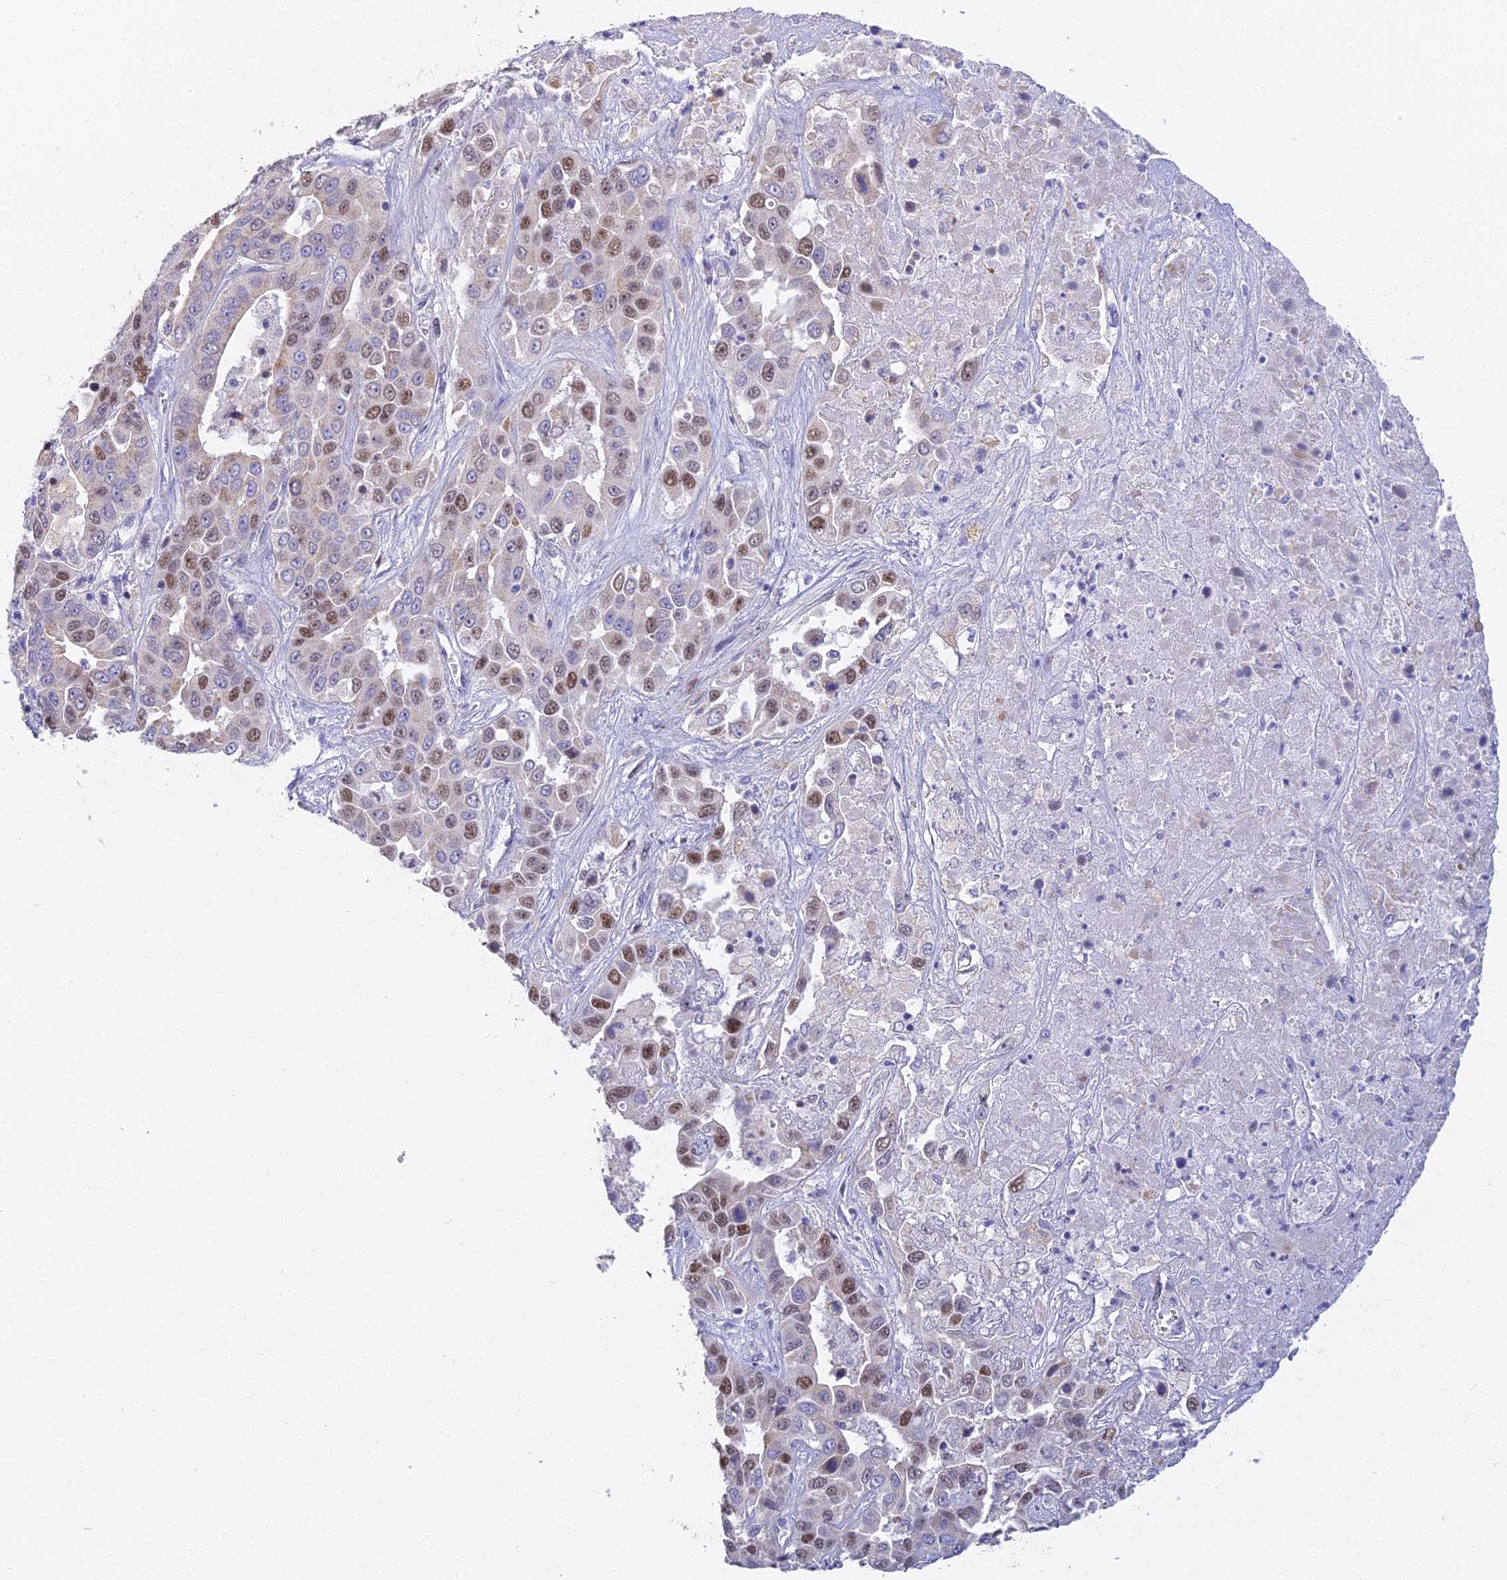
{"staining": {"intensity": "moderate", "quantity": "25%-75%", "location": "nuclear"}, "tissue": "liver cancer", "cell_type": "Tumor cells", "image_type": "cancer", "snomed": [{"axis": "morphology", "description": "Cholangiocarcinoma"}, {"axis": "topography", "description": "Liver"}], "caption": "A high-resolution micrograph shows immunohistochemistry (IHC) staining of liver cancer (cholangiocarcinoma), which demonstrates moderate nuclear staining in about 25%-75% of tumor cells. (Stains: DAB (3,3'-diaminobenzidine) in brown, nuclei in blue, Microscopy: brightfield microscopy at high magnification).", "gene": "MCM2", "patient": {"sex": "female", "age": 52}}